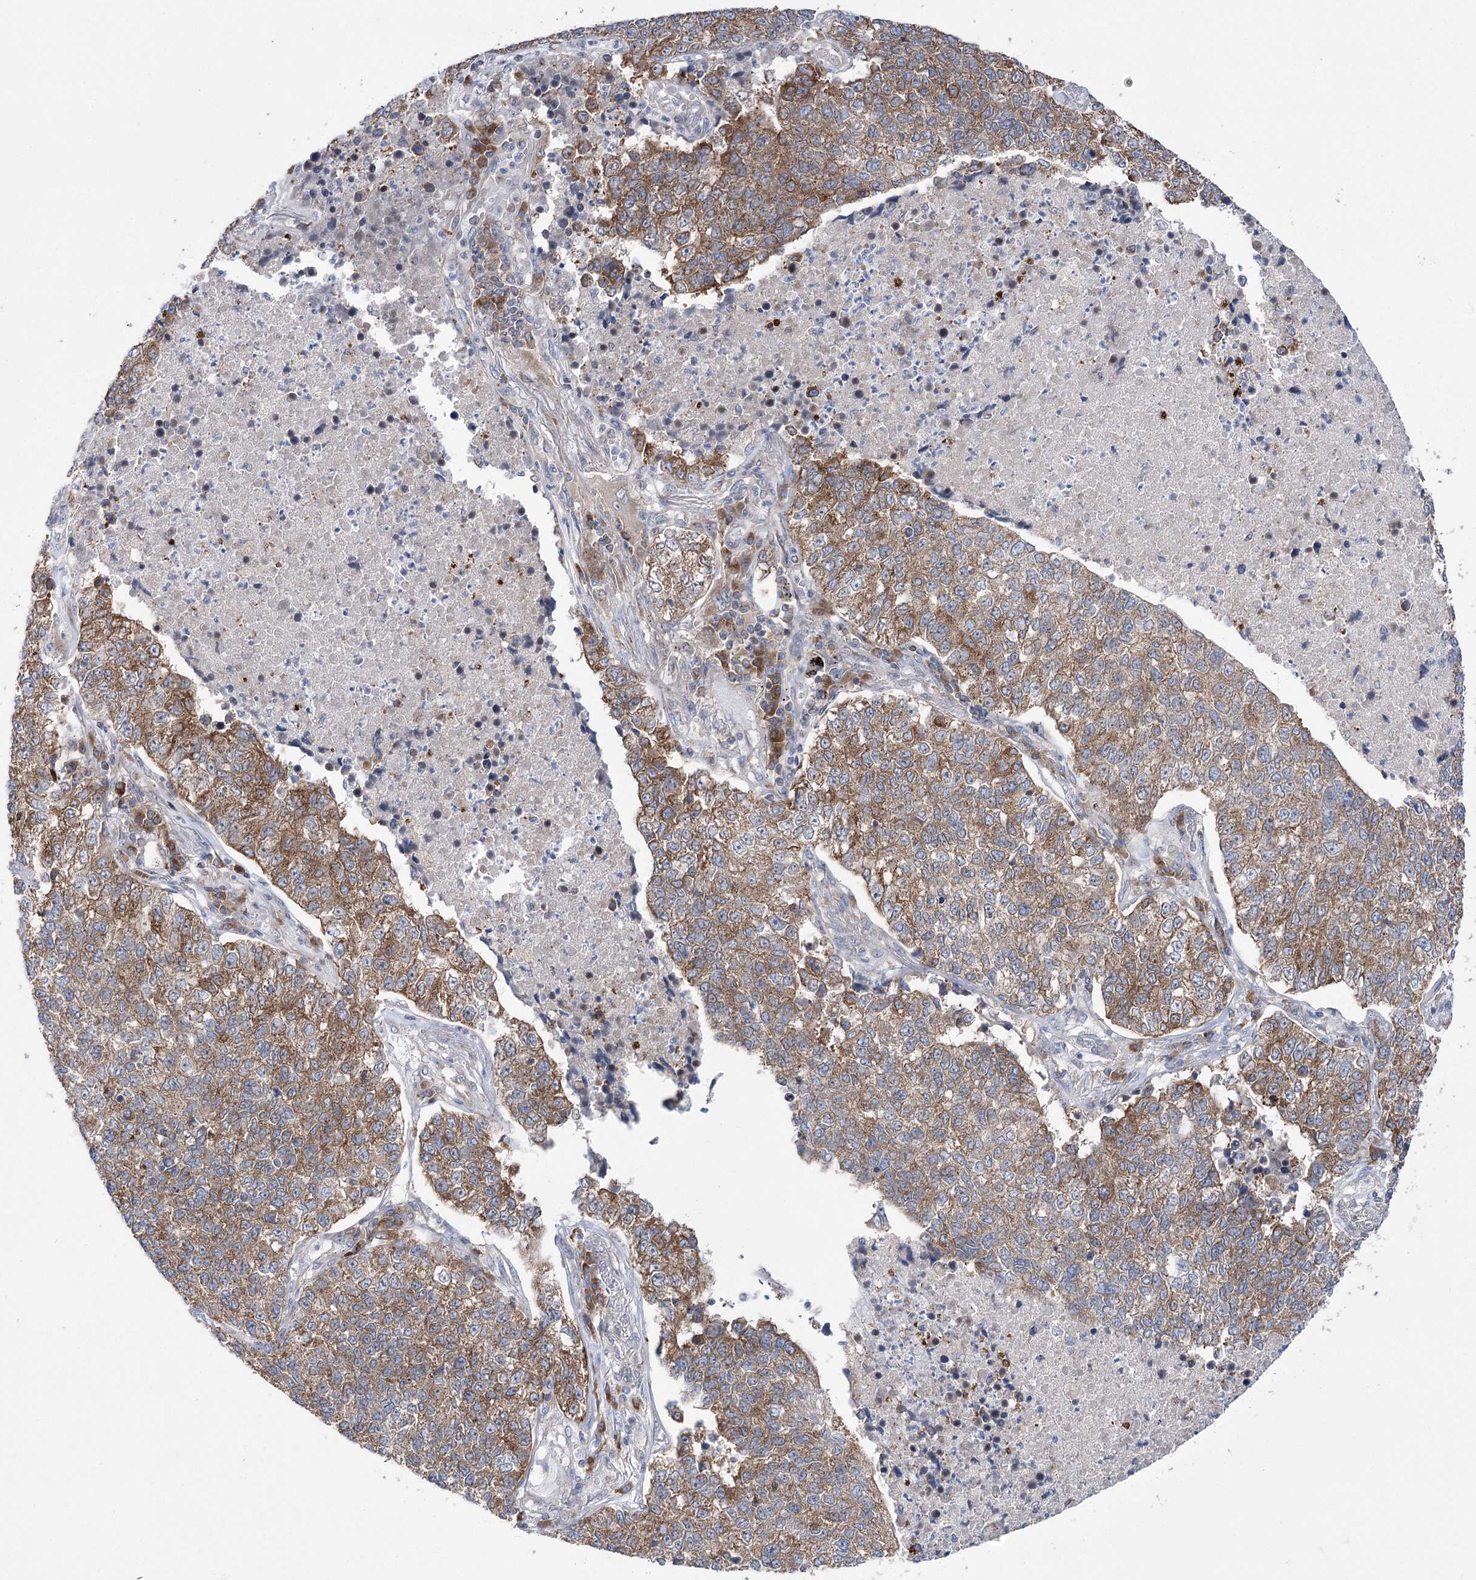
{"staining": {"intensity": "moderate", "quantity": ">75%", "location": "cytoplasmic/membranous"}, "tissue": "lung cancer", "cell_type": "Tumor cells", "image_type": "cancer", "snomed": [{"axis": "morphology", "description": "Adenocarcinoma, NOS"}, {"axis": "topography", "description": "Lung"}], "caption": "This is a histology image of IHC staining of lung cancer (adenocarcinoma), which shows moderate positivity in the cytoplasmic/membranous of tumor cells.", "gene": "ZNF622", "patient": {"sex": "male", "age": 49}}